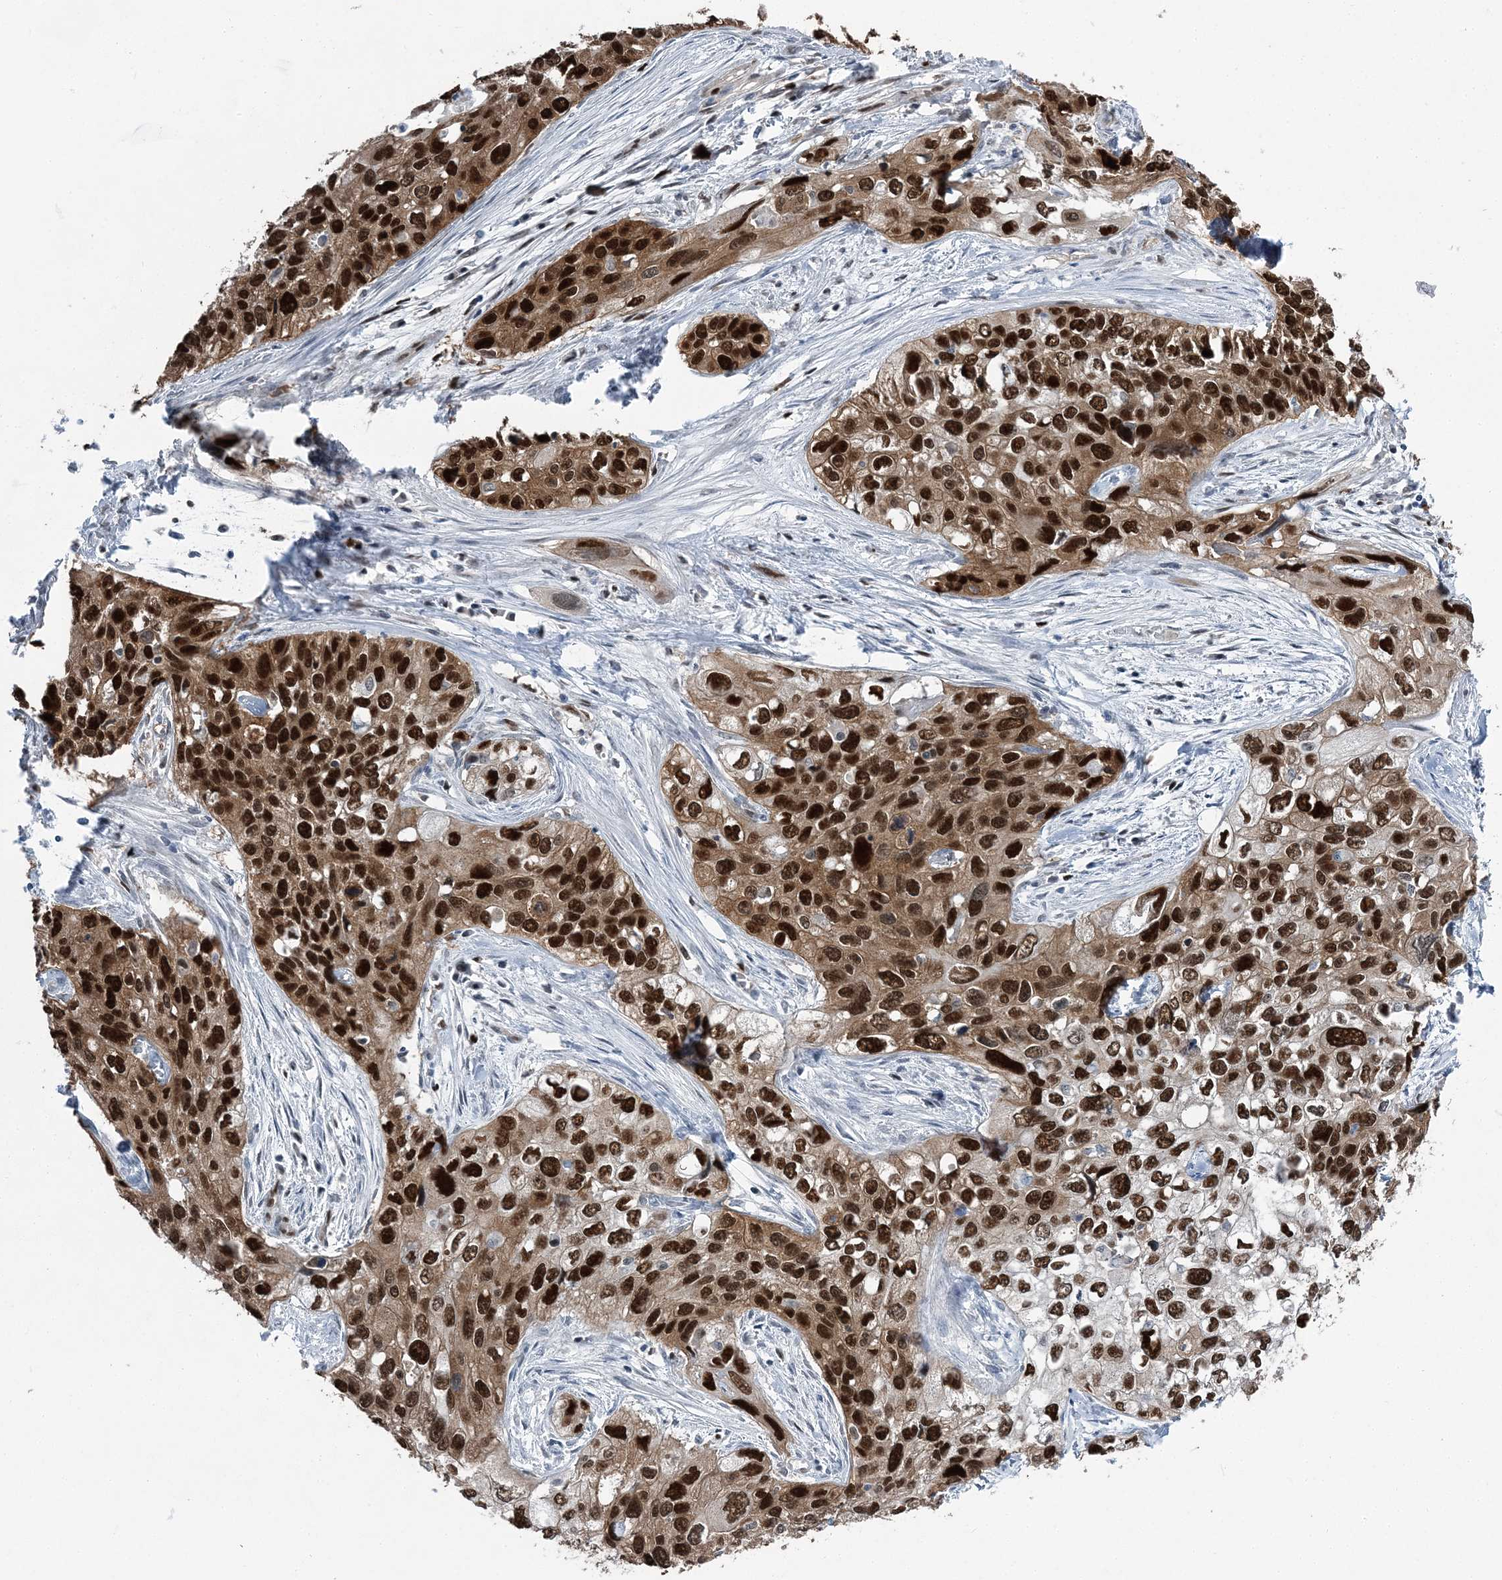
{"staining": {"intensity": "strong", "quantity": ">75%", "location": "cytoplasmic/membranous,nuclear"}, "tissue": "cervical cancer", "cell_type": "Tumor cells", "image_type": "cancer", "snomed": [{"axis": "morphology", "description": "Squamous cell carcinoma, NOS"}, {"axis": "topography", "description": "Cervix"}], "caption": "Immunohistochemical staining of human cervical cancer (squamous cell carcinoma) exhibits high levels of strong cytoplasmic/membranous and nuclear protein expression in approximately >75% of tumor cells.", "gene": "HAT1", "patient": {"sex": "female", "age": 55}}